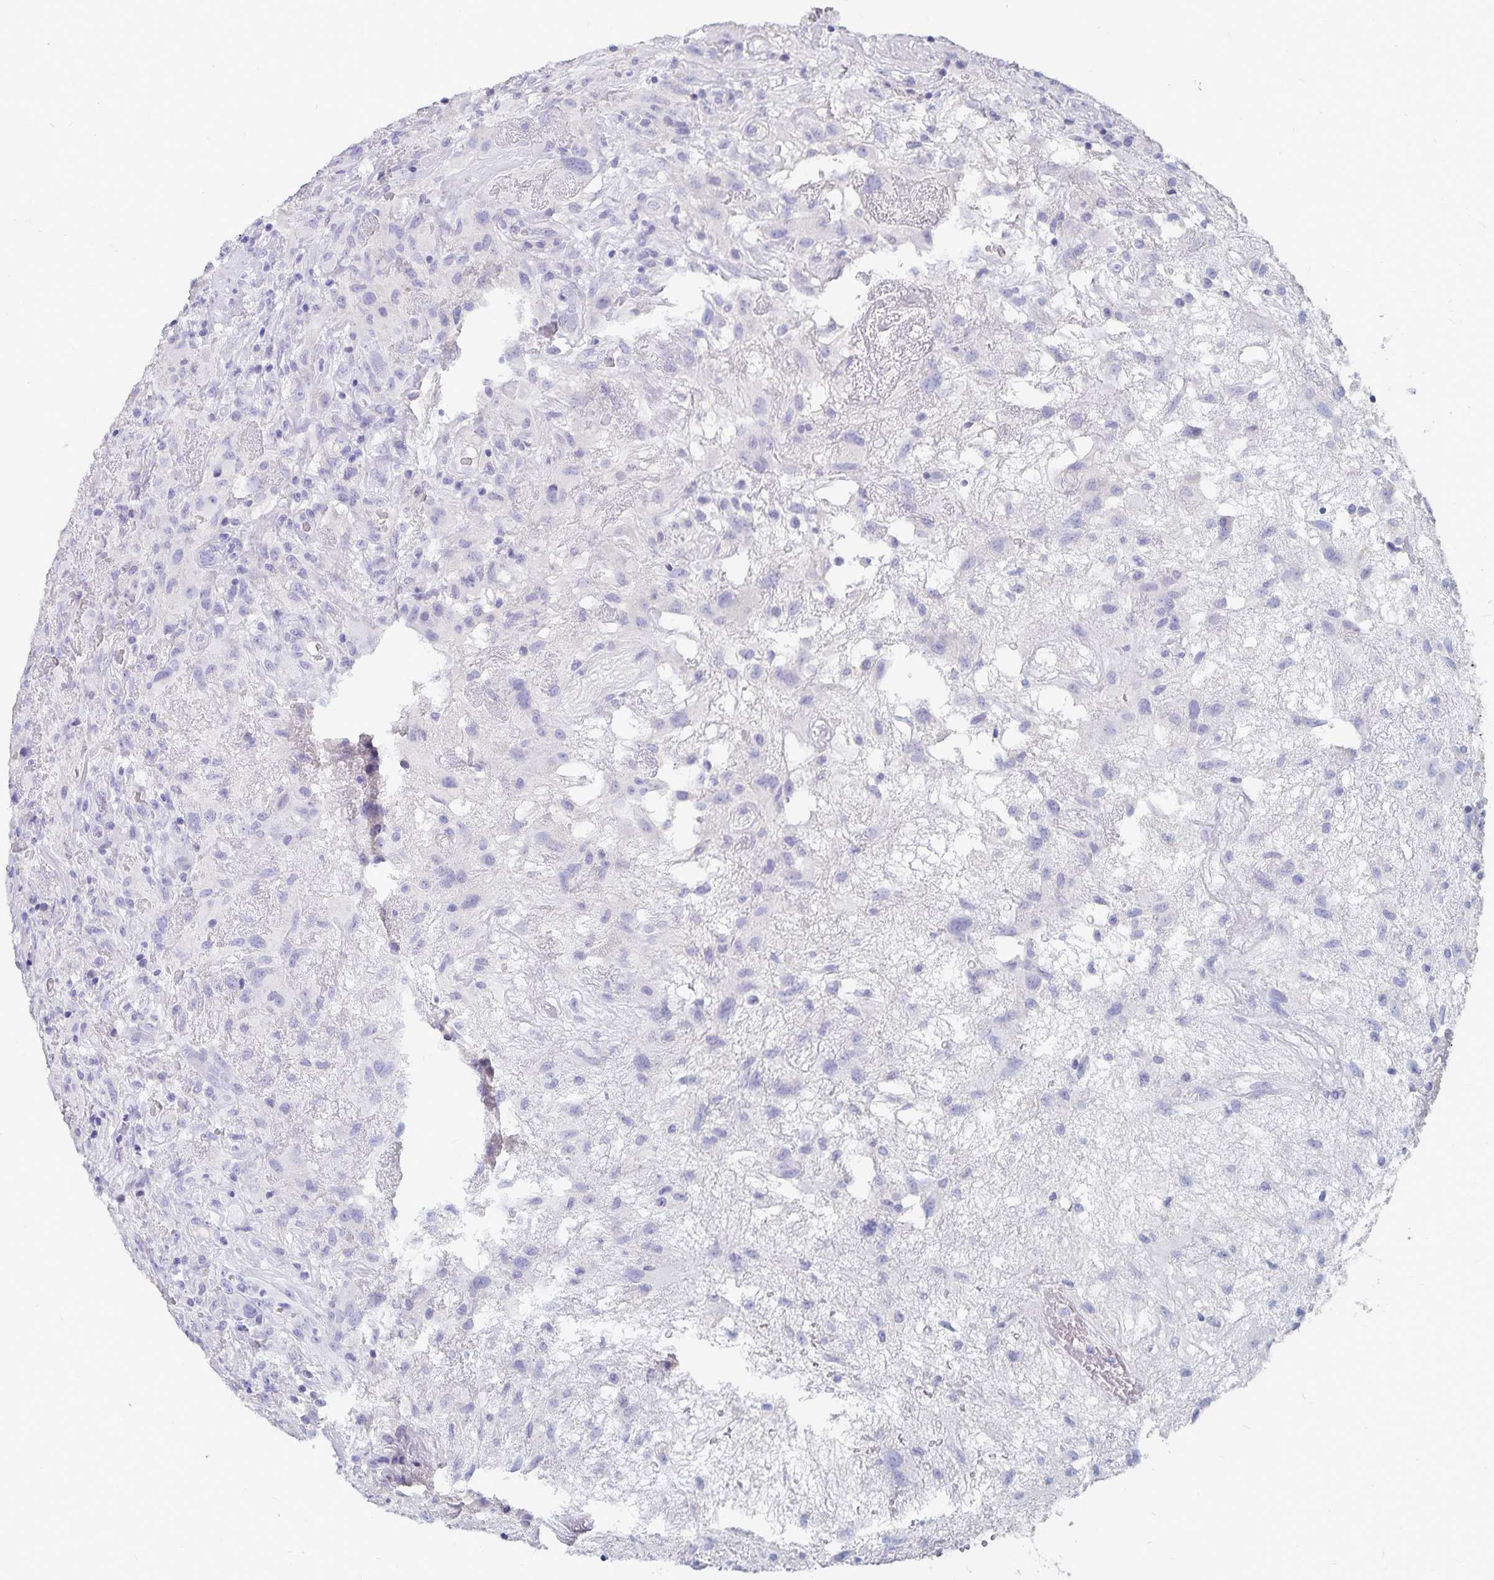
{"staining": {"intensity": "negative", "quantity": "none", "location": "none"}, "tissue": "glioma", "cell_type": "Tumor cells", "image_type": "cancer", "snomed": [{"axis": "morphology", "description": "Glioma, malignant, High grade"}, {"axis": "topography", "description": "Brain"}], "caption": "The image reveals no significant staining in tumor cells of high-grade glioma (malignant). Brightfield microscopy of immunohistochemistry (IHC) stained with DAB (brown) and hematoxylin (blue), captured at high magnification.", "gene": "CFAP69", "patient": {"sex": "male", "age": 46}}